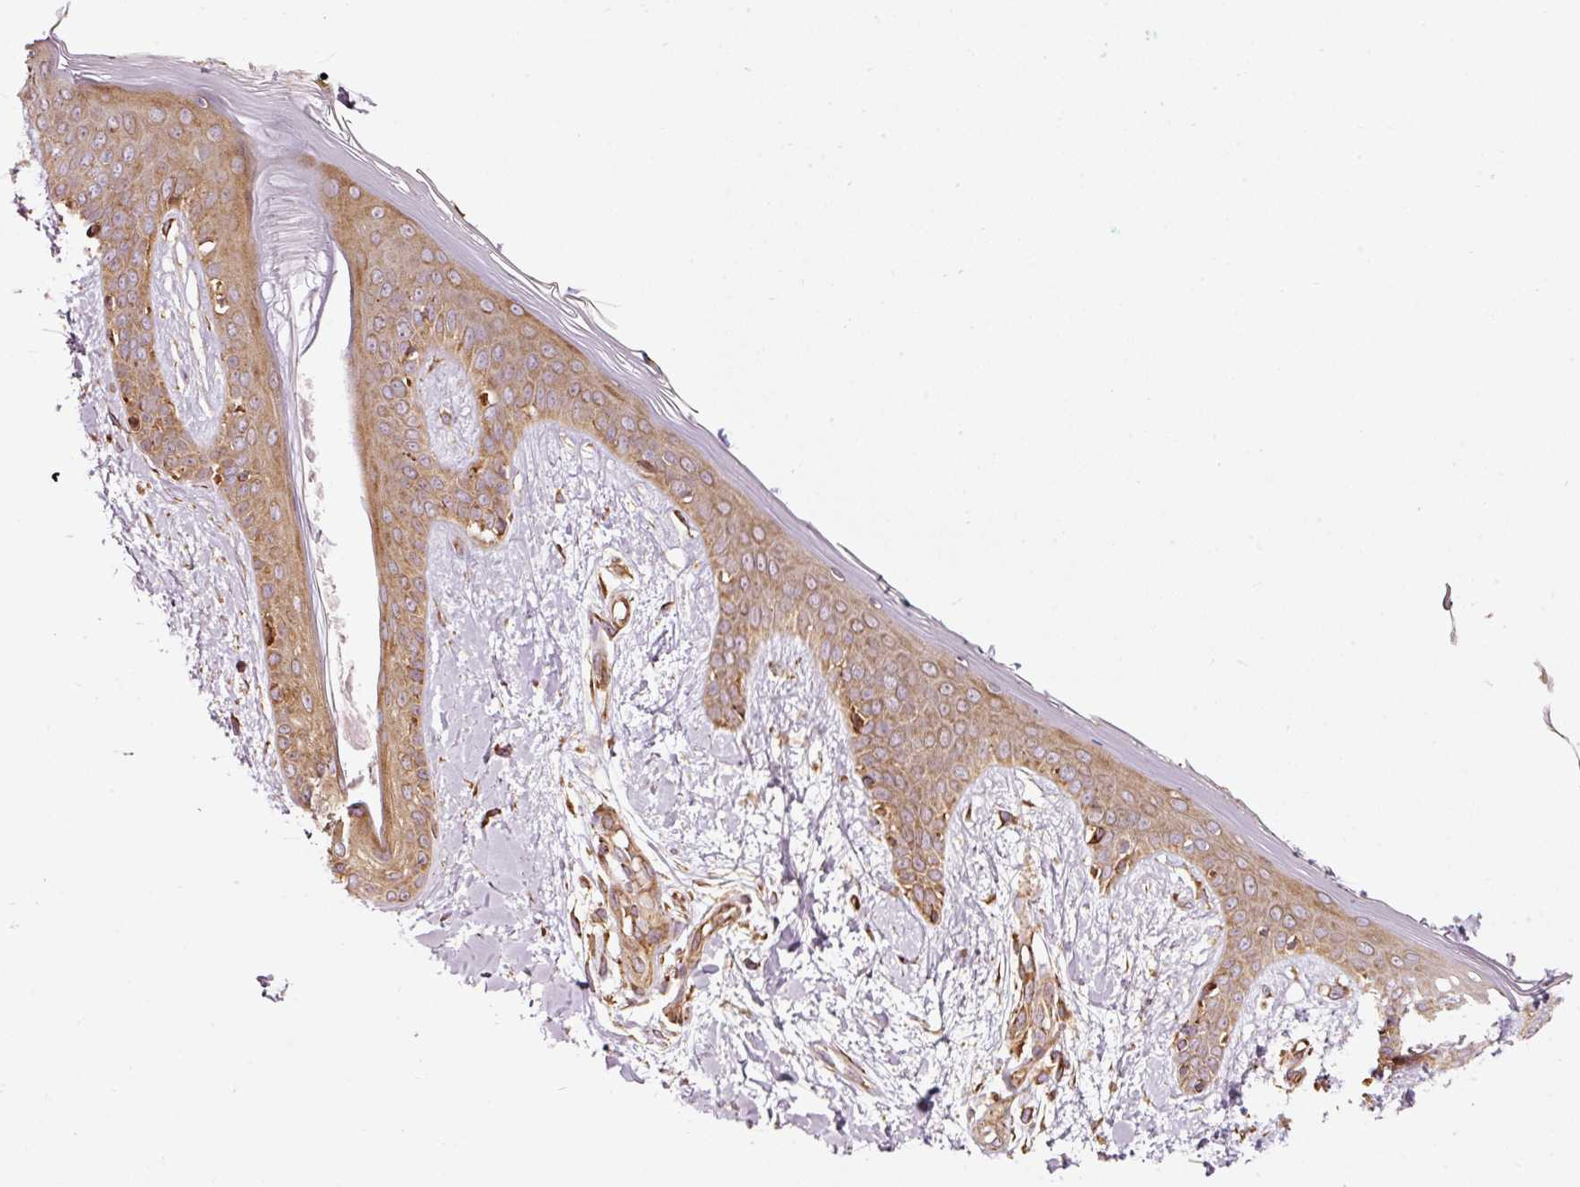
{"staining": {"intensity": "strong", "quantity": ">75%", "location": "cytoplasmic/membranous"}, "tissue": "skin", "cell_type": "Fibroblasts", "image_type": "normal", "snomed": [{"axis": "morphology", "description": "Normal tissue, NOS"}, {"axis": "topography", "description": "Skin"}], "caption": "Immunohistochemical staining of unremarkable human skin demonstrates strong cytoplasmic/membranous protein staining in approximately >75% of fibroblasts.", "gene": "ISCU", "patient": {"sex": "female", "age": 34}}